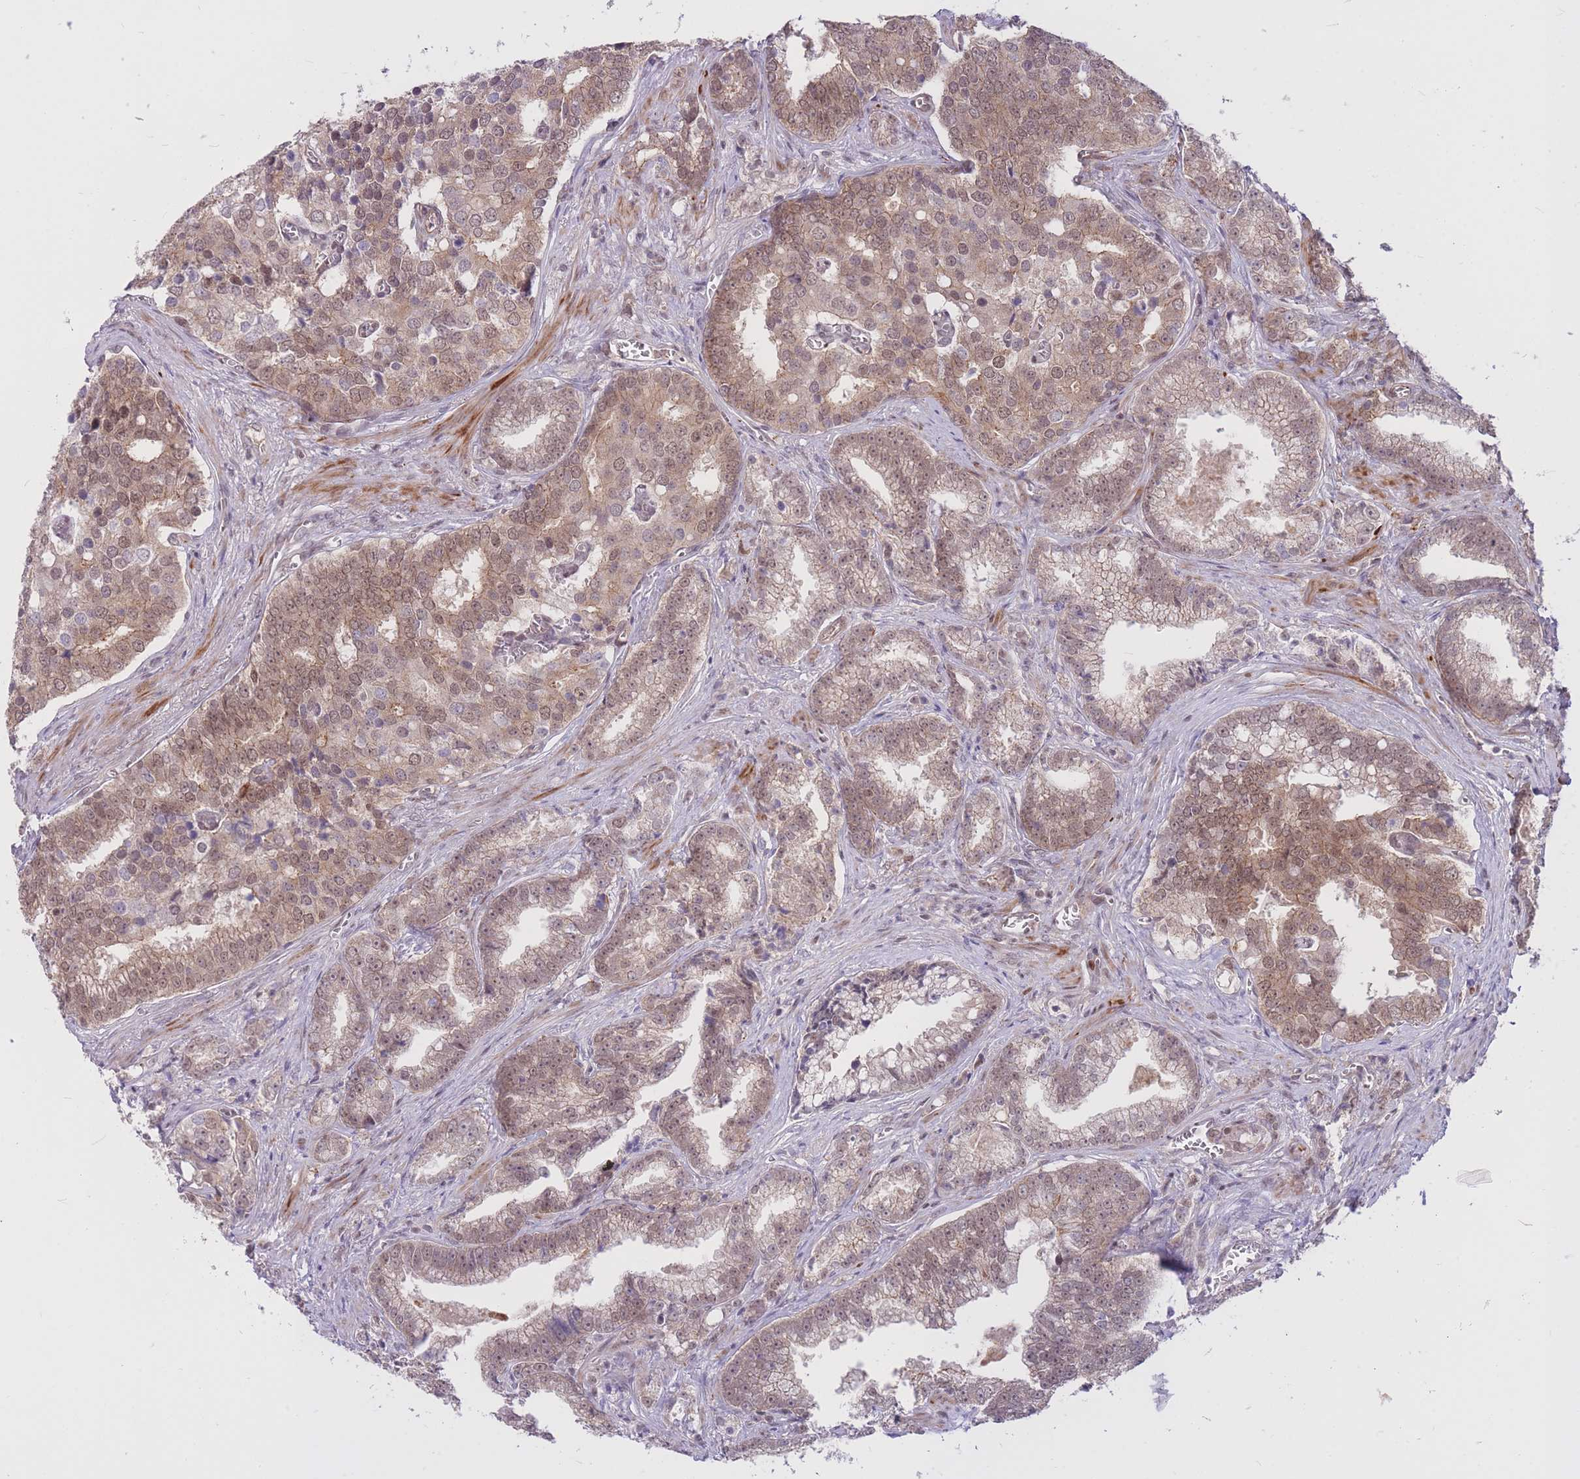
{"staining": {"intensity": "moderate", "quantity": ">75%", "location": "cytoplasmic/membranous,nuclear"}, "tissue": "prostate cancer", "cell_type": "Tumor cells", "image_type": "cancer", "snomed": [{"axis": "morphology", "description": "Adenocarcinoma, High grade"}, {"axis": "topography", "description": "Prostate"}], "caption": "Immunohistochemical staining of prostate cancer (high-grade adenocarcinoma) demonstrates moderate cytoplasmic/membranous and nuclear protein positivity in approximately >75% of tumor cells. The staining was performed using DAB (3,3'-diaminobenzidine), with brown indicating positive protein expression. Nuclei are stained blue with hematoxylin.", "gene": "TCF20", "patient": {"sex": "male", "age": 67}}